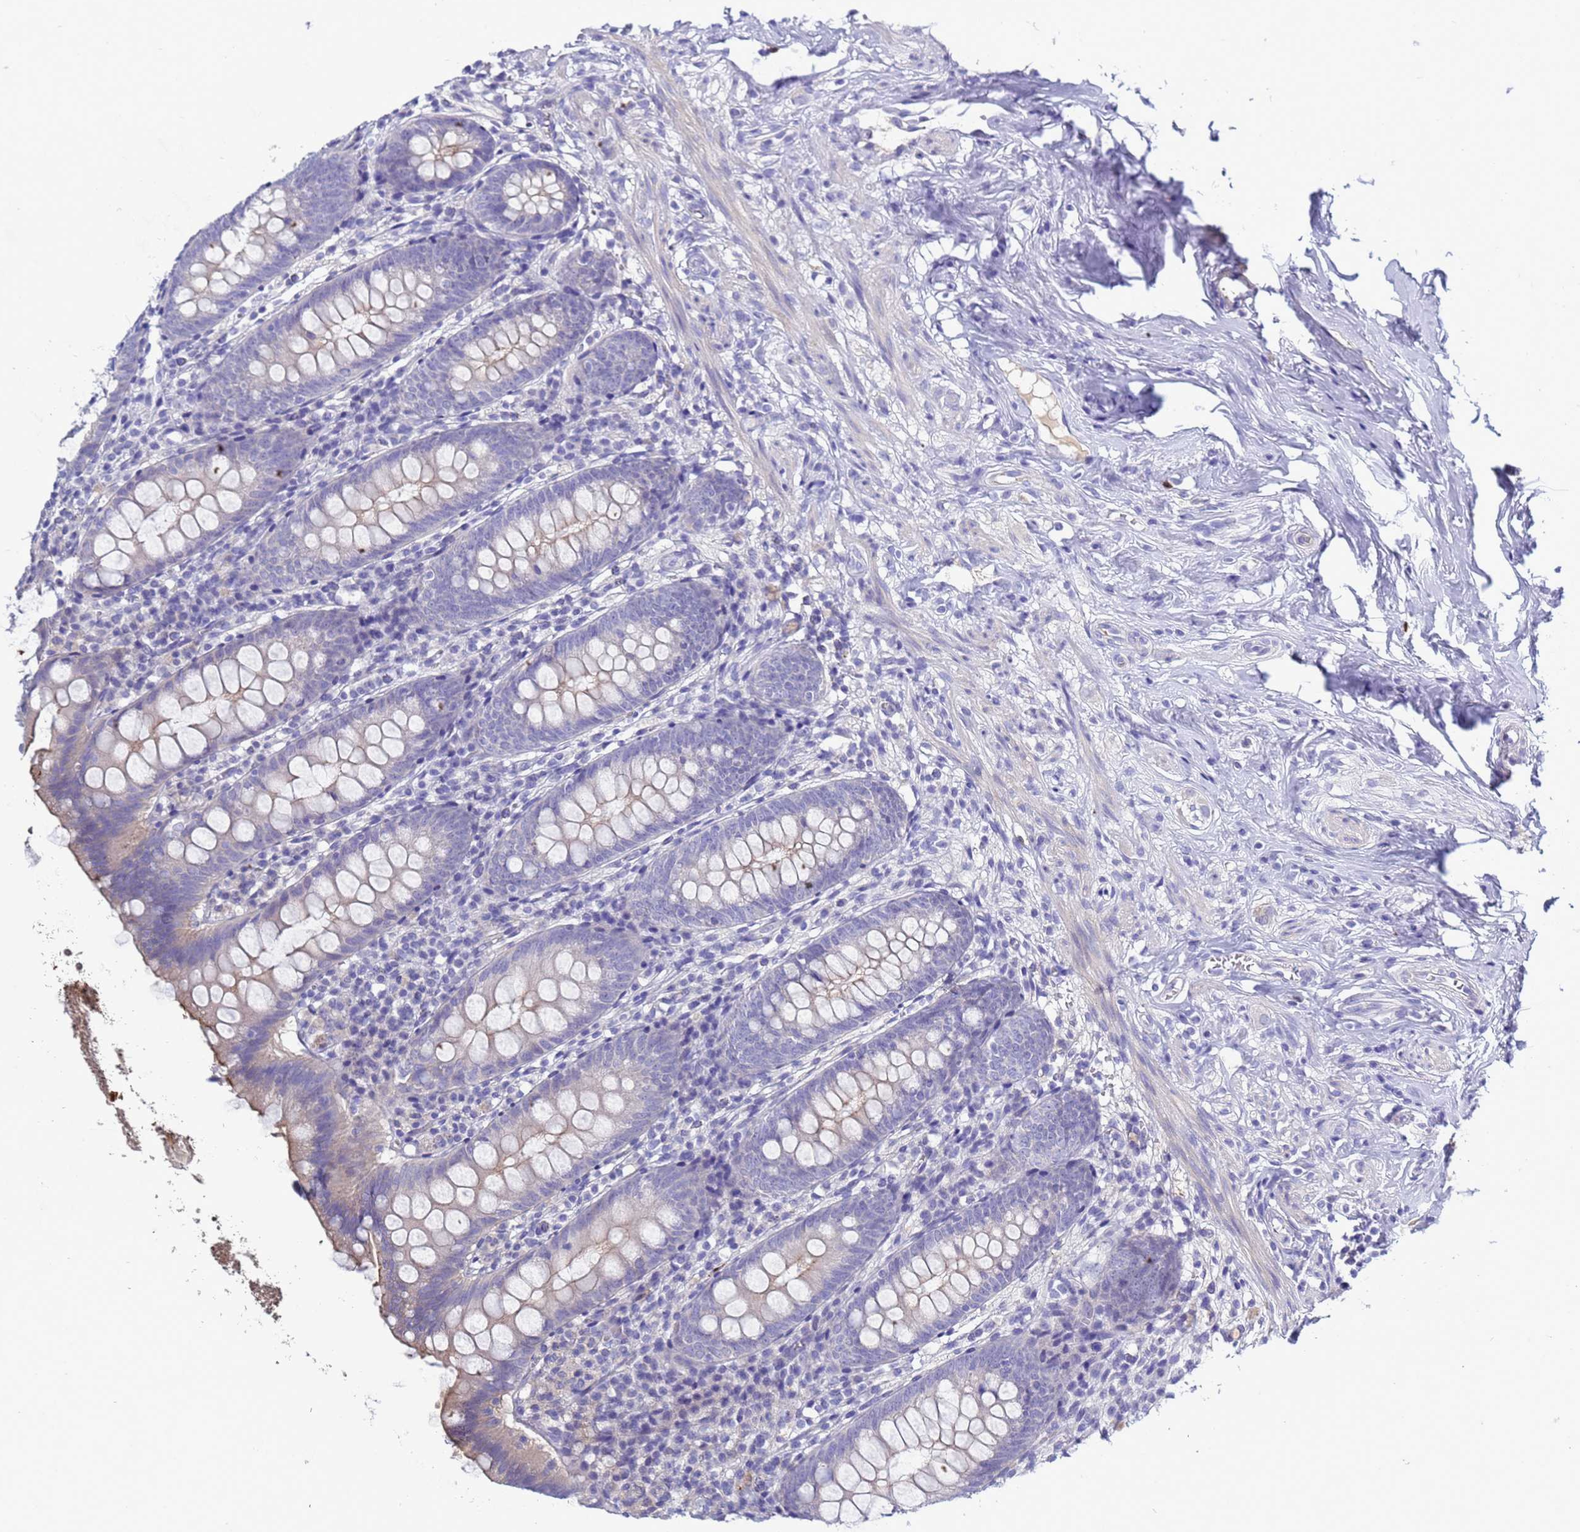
{"staining": {"intensity": "negative", "quantity": "none", "location": "none"}, "tissue": "appendix", "cell_type": "Glandular cells", "image_type": "normal", "snomed": [{"axis": "morphology", "description": "Normal tissue, NOS"}, {"axis": "topography", "description": "Appendix"}], "caption": "Appendix stained for a protein using IHC exhibits no positivity glandular cells.", "gene": "C4orf46", "patient": {"sex": "female", "age": 51}}